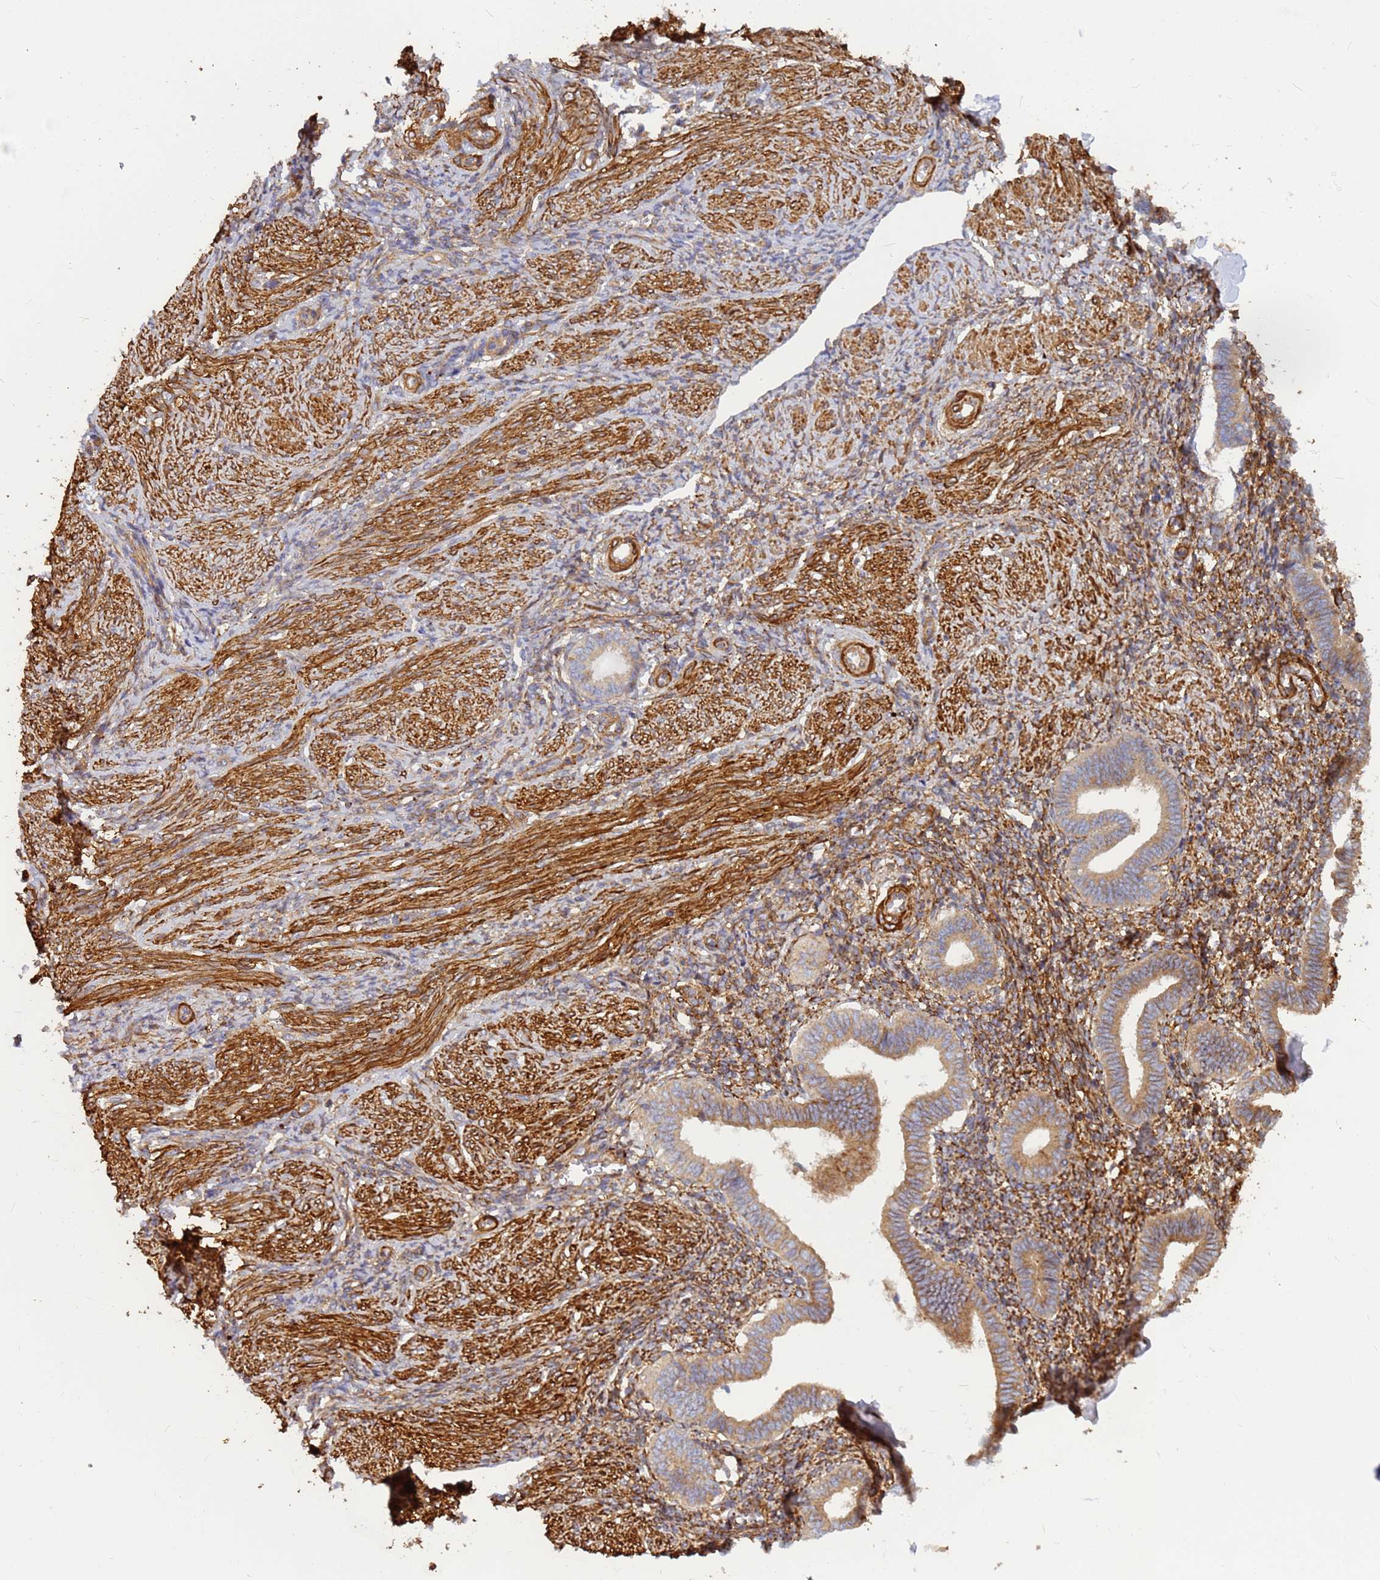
{"staining": {"intensity": "moderate", "quantity": ">75%", "location": "cytoplasmic/membranous"}, "tissue": "endometrium", "cell_type": "Cells in endometrial stroma", "image_type": "normal", "snomed": [{"axis": "morphology", "description": "Normal tissue, NOS"}, {"axis": "topography", "description": "Endometrium"}], "caption": "A histopathology image of human endometrium stained for a protein shows moderate cytoplasmic/membranous brown staining in cells in endometrial stroma.", "gene": "C2CD5", "patient": {"sex": "female", "age": 44}}